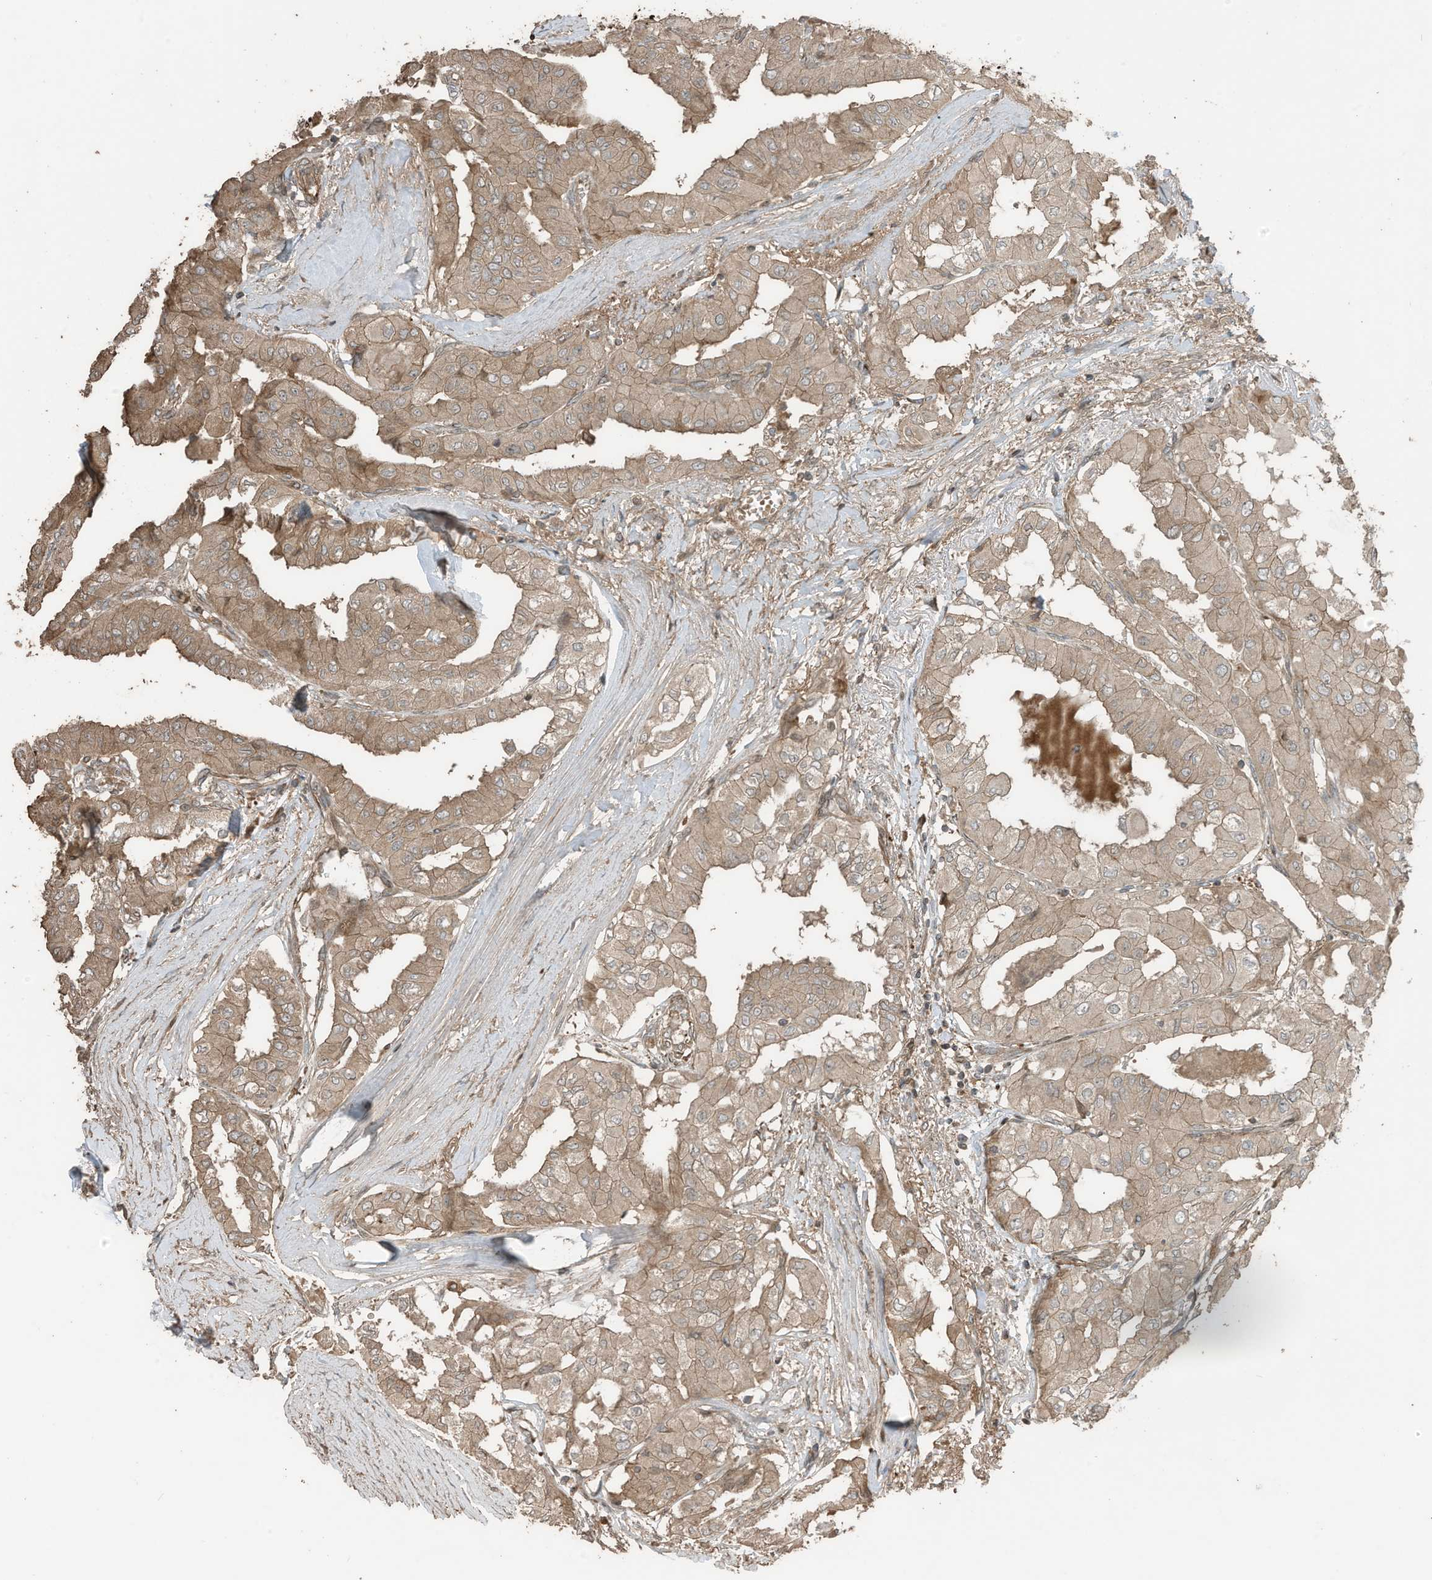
{"staining": {"intensity": "moderate", "quantity": ">75%", "location": "cytoplasmic/membranous"}, "tissue": "thyroid cancer", "cell_type": "Tumor cells", "image_type": "cancer", "snomed": [{"axis": "morphology", "description": "Papillary adenocarcinoma, NOS"}, {"axis": "topography", "description": "Thyroid gland"}], "caption": "Human thyroid papillary adenocarcinoma stained with a protein marker shows moderate staining in tumor cells.", "gene": "ZNF653", "patient": {"sex": "female", "age": 59}}